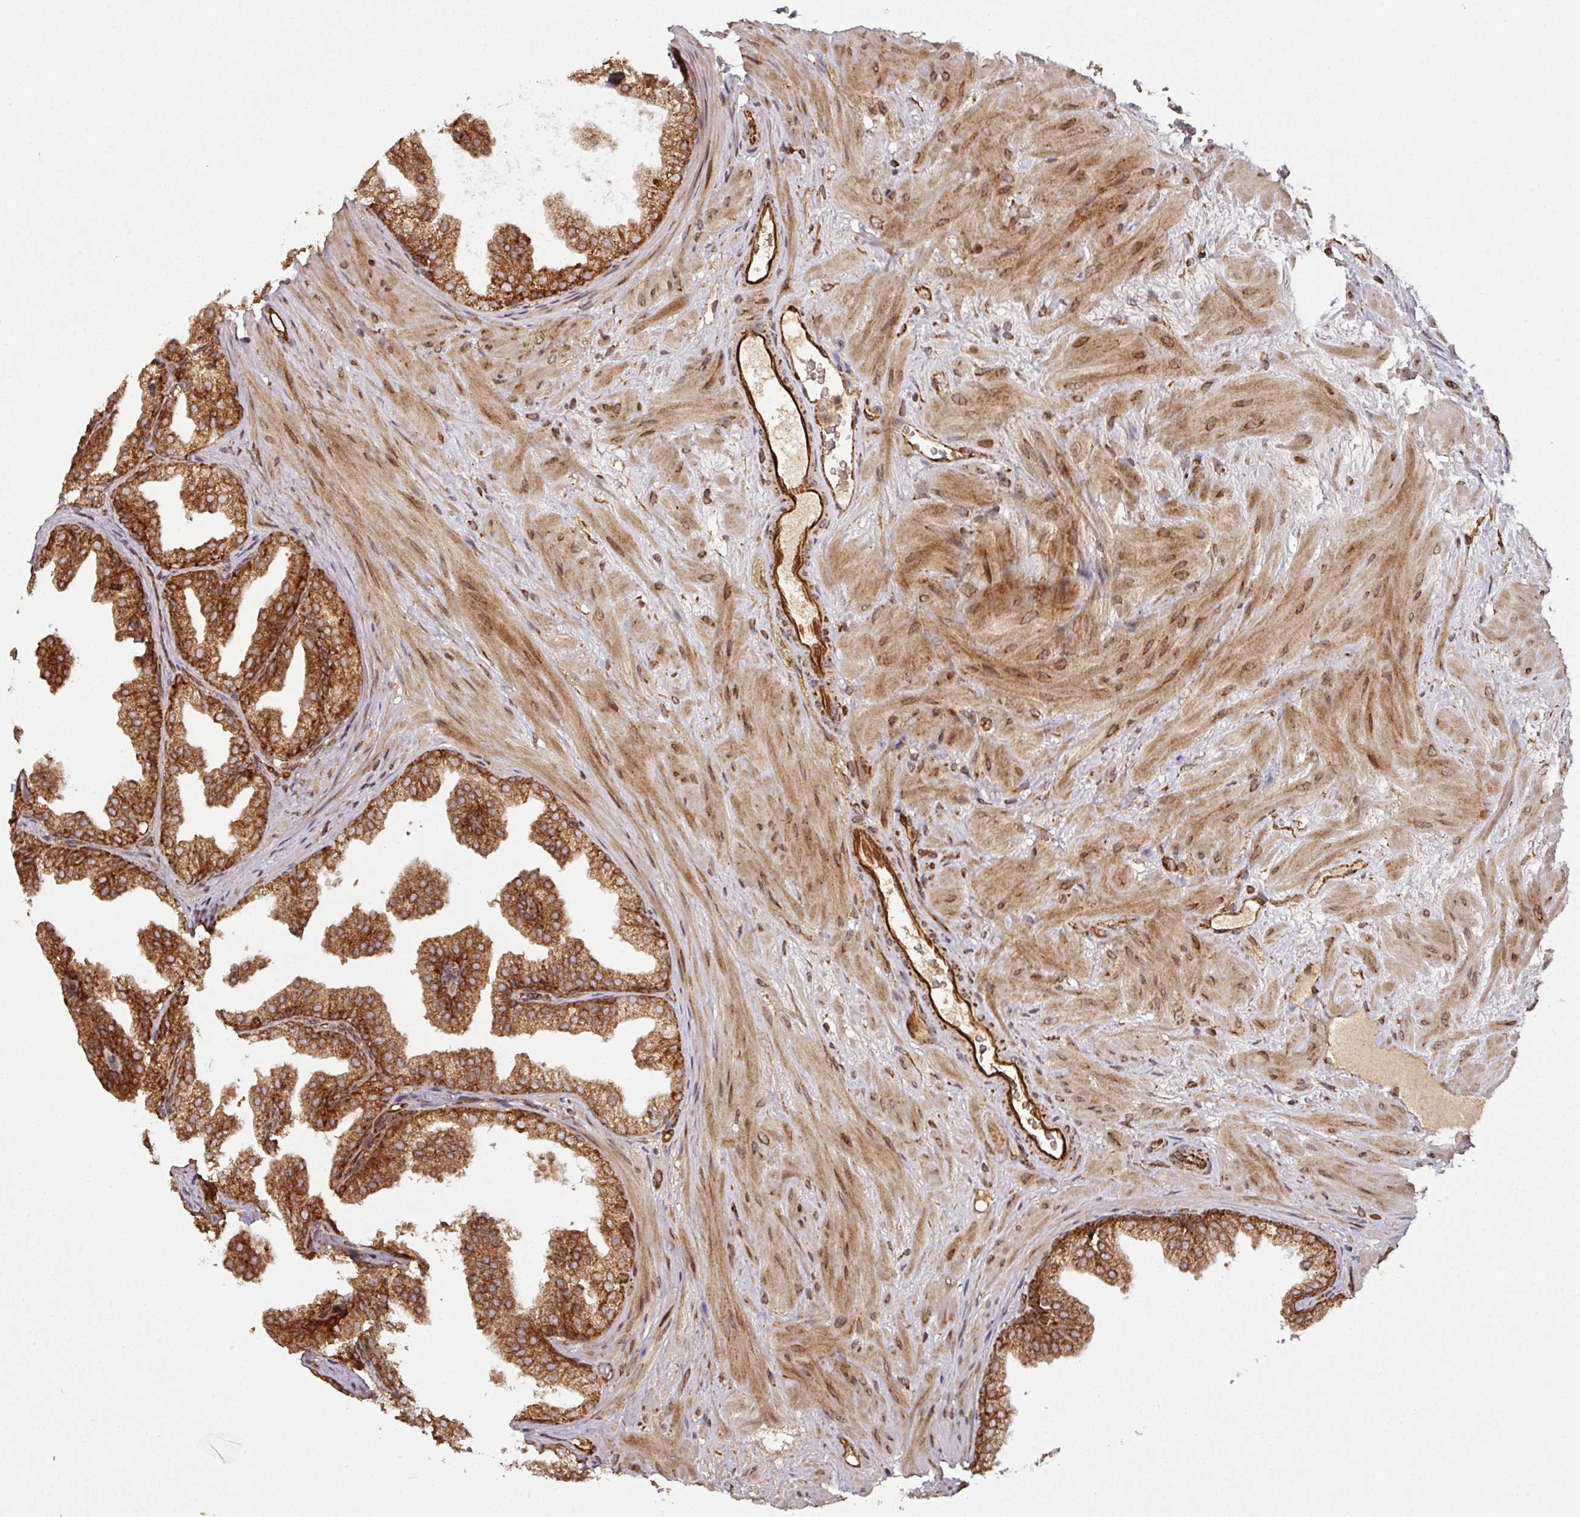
{"staining": {"intensity": "strong", "quantity": ">75%", "location": "cytoplasmic/membranous"}, "tissue": "prostate", "cell_type": "Glandular cells", "image_type": "normal", "snomed": [{"axis": "morphology", "description": "Normal tissue, NOS"}, {"axis": "topography", "description": "Prostate"}], "caption": "Prostate stained with DAB (3,3'-diaminobenzidine) immunohistochemistry demonstrates high levels of strong cytoplasmic/membranous positivity in about >75% of glandular cells. The staining was performed using DAB (3,3'-diaminobenzidine) to visualize the protein expression in brown, while the nuclei were stained in blue with hematoxylin (Magnification: 20x).", "gene": "TRAP1", "patient": {"sex": "male", "age": 37}}